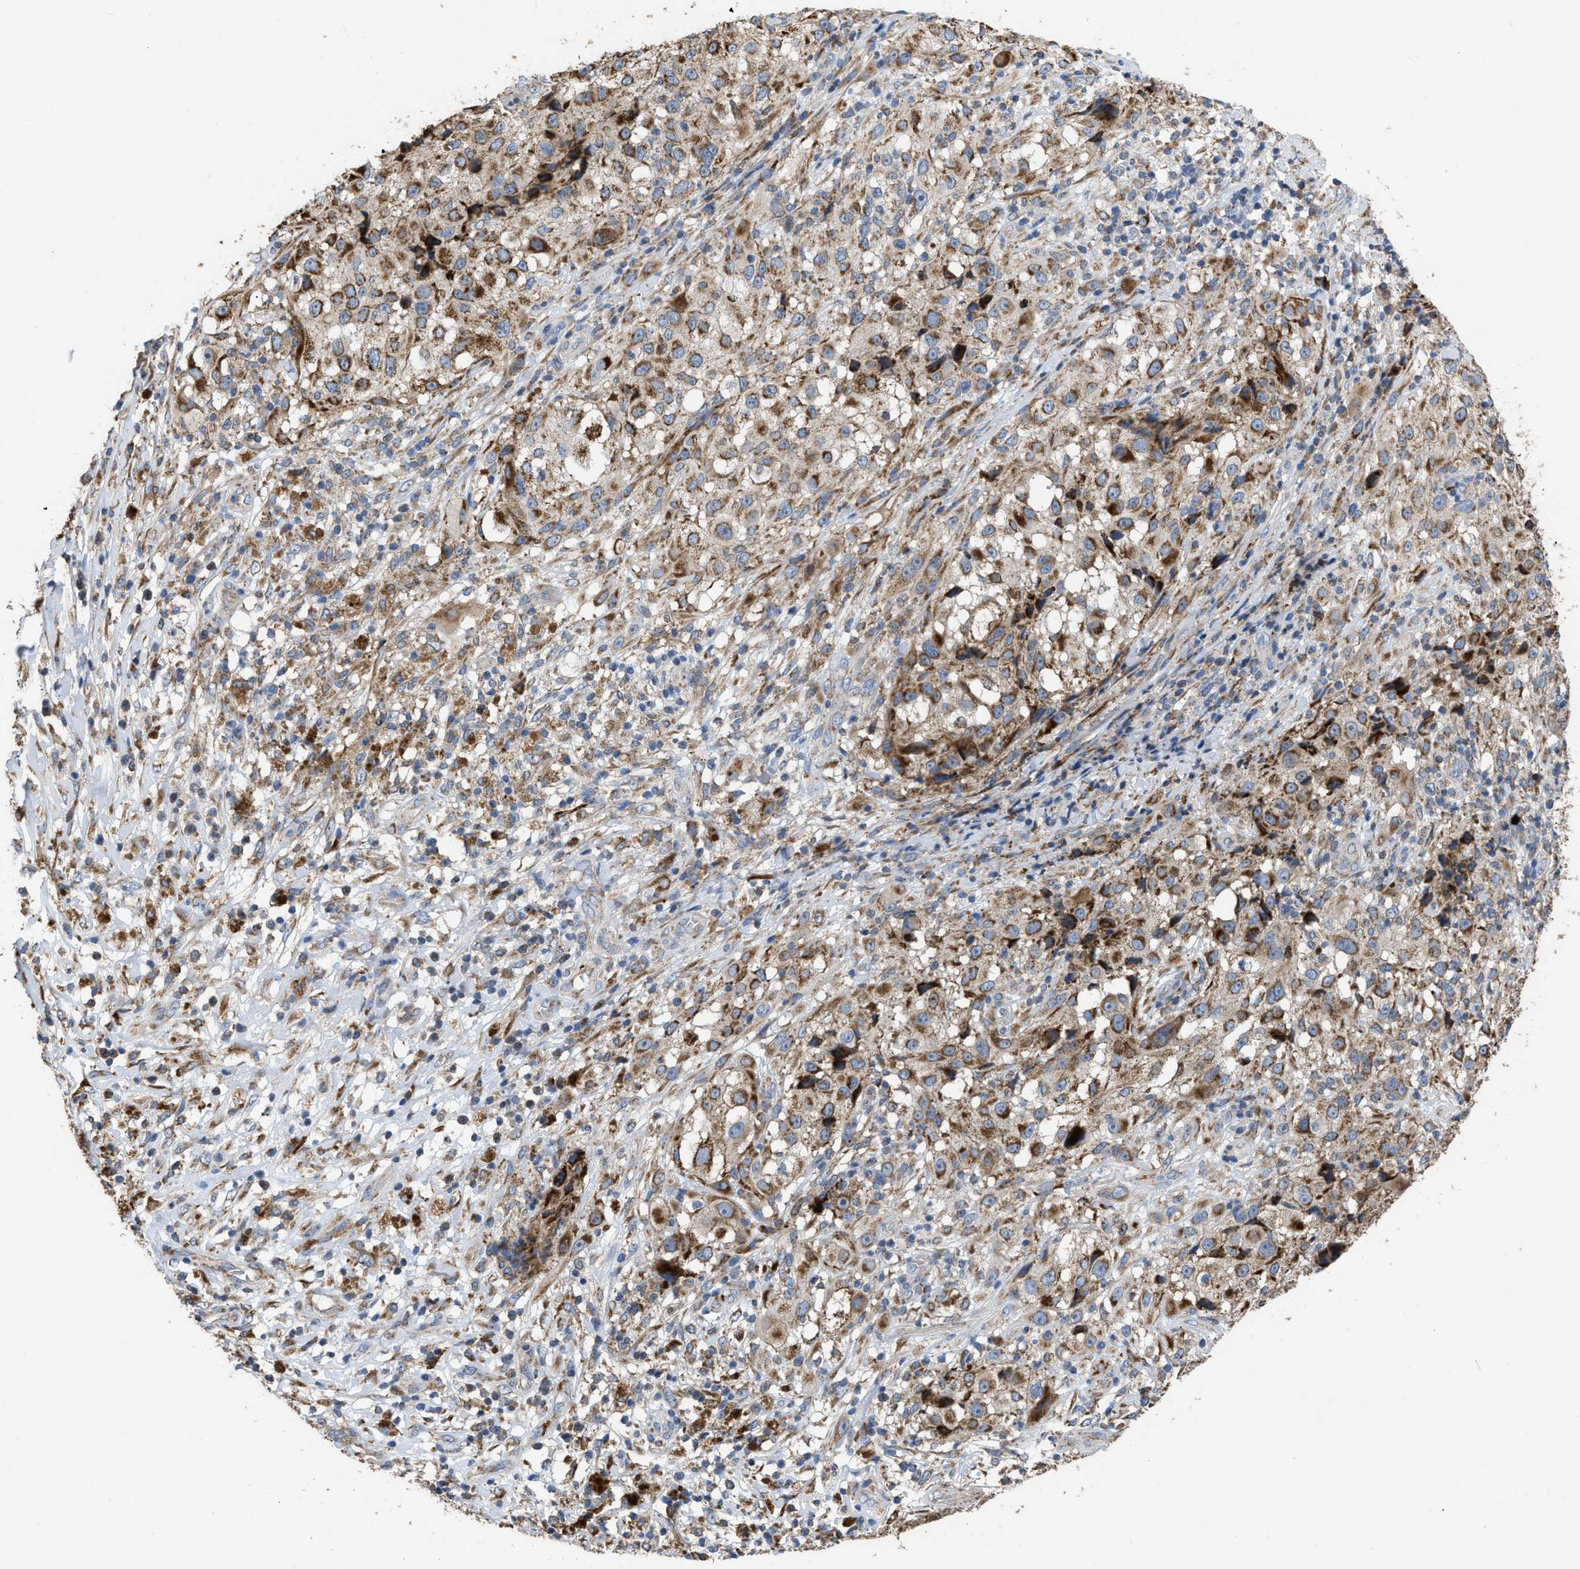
{"staining": {"intensity": "moderate", "quantity": ">75%", "location": "cytoplasmic/membranous"}, "tissue": "melanoma", "cell_type": "Tumor cells", "image_type": "cancer", "snomed": [{"axis": "morphology", "description": "Necrosis, NOS"}, {"axis": "morphology", "description": "Malignant melanoma, NOS"}, {"axis": "topography", "description": "Skin"}], "caption": "Immunohistochemical staining of malignant melanoma exhibits moderate cytoplasmic/membranous protein staining in about >75% of tumor cells.", "gene": "AK2", "patient": {"sex": "female", "age": 87}}